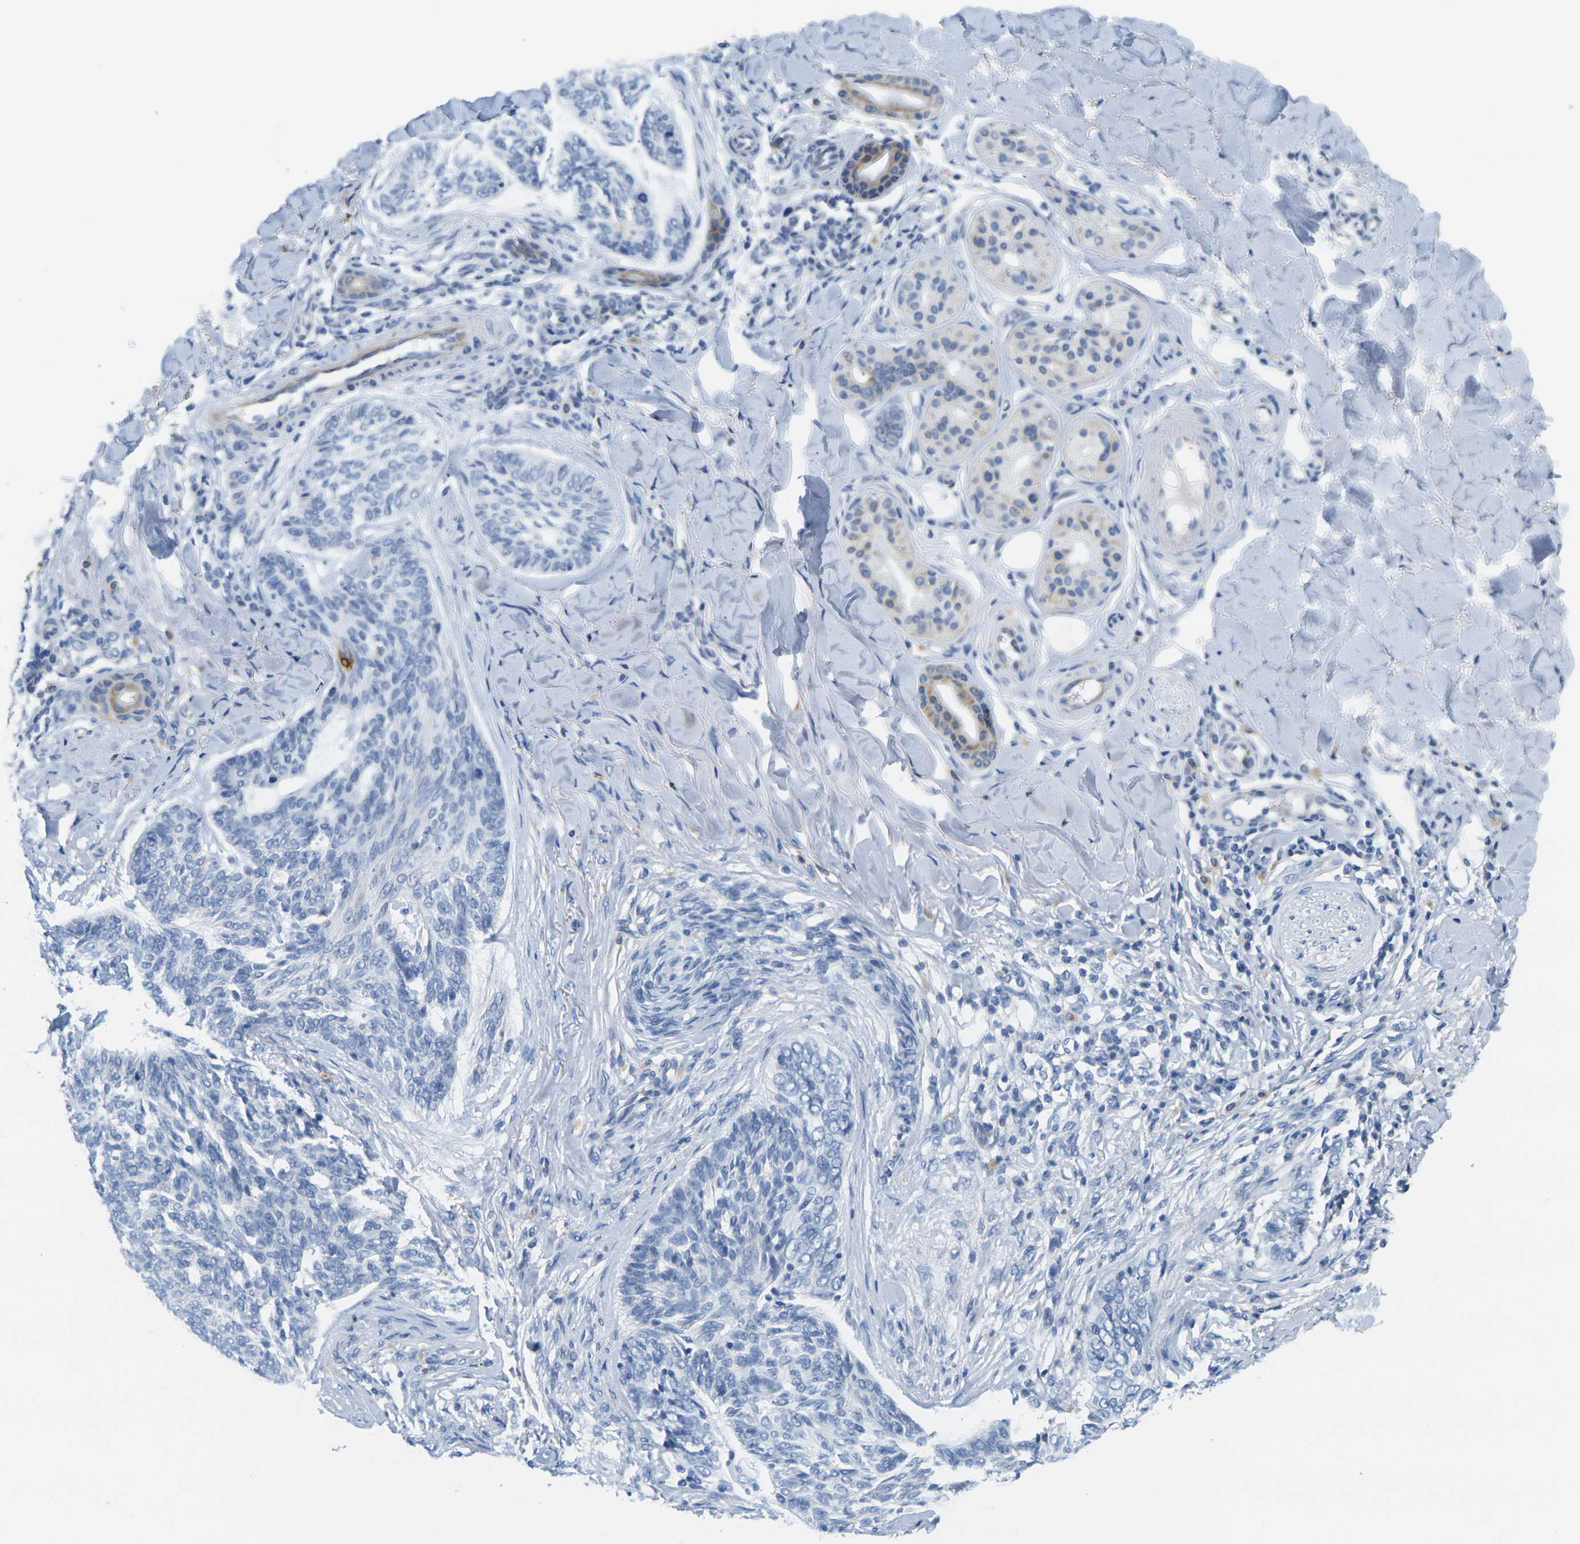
{"staining": {"intensity": "negative", "quantity": "none", "location": "none"}, "tissue": "skin cancer", "cell_type": "Tumor cells", "image_type": "cancer", "snomed": [{"axis": "morphology", "description": "Basal cell carcinoma"}, {"axis": "topography", "description": "Skin"}], "caption": "Skin basal cell carcinoma was stained to show a protein in brown. There is no significant staining in tumor cells.", "gene": "KLK5", "patient": {"sex": "male", "age": 43}}